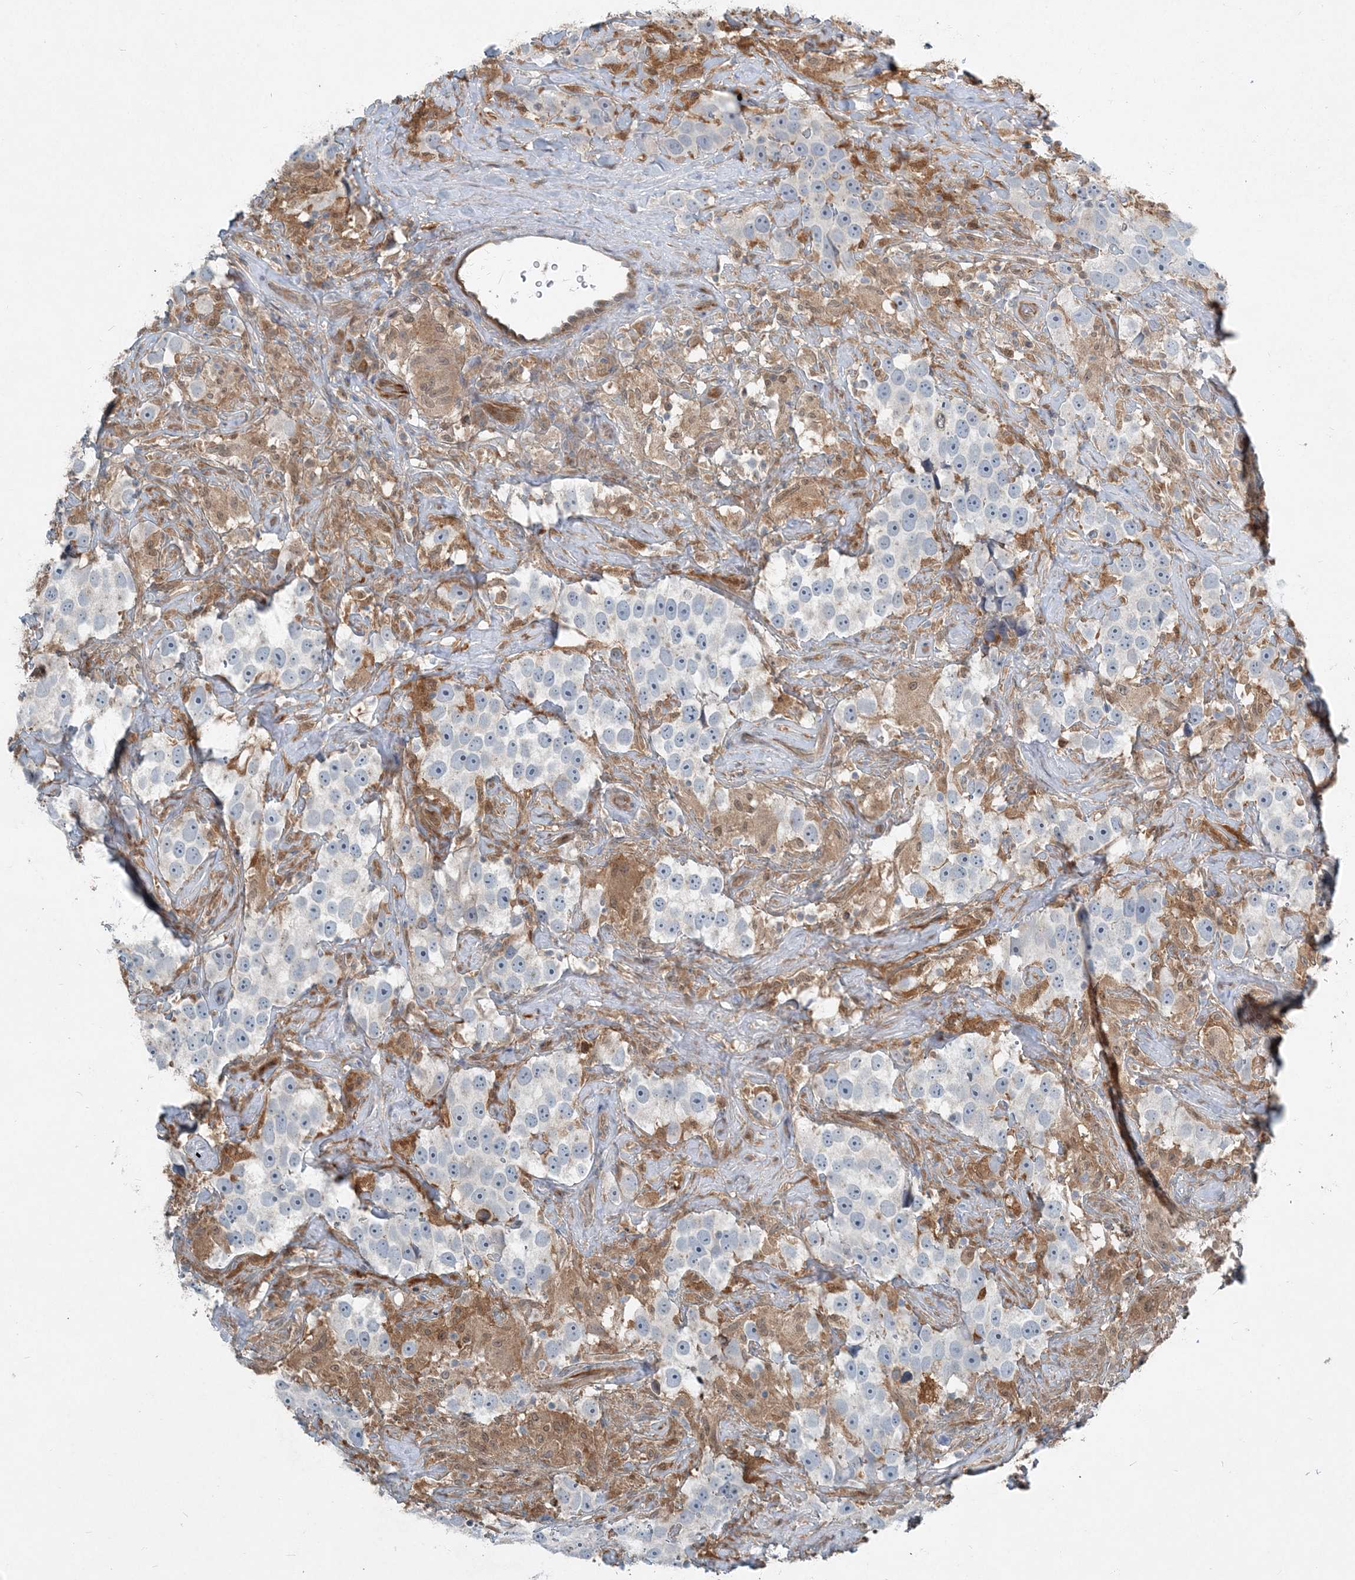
{"staining": {"intensity": "negative", "quantity": "none", "location": "none"}, "tissue": "testis cancer", "cell_type": "Tumor cells", "image_type": "cancer", "snomed": [{"axis": "morphology", "description": "Seminoma, NOS"}, {"axis": "topography", "description": "Testis"}], "caption": "A histopathology image of human testis seminoma is negative for staining in tumor cells.", "gene": "ARMH1", "patient": {"sex": "male", "age": 49}}